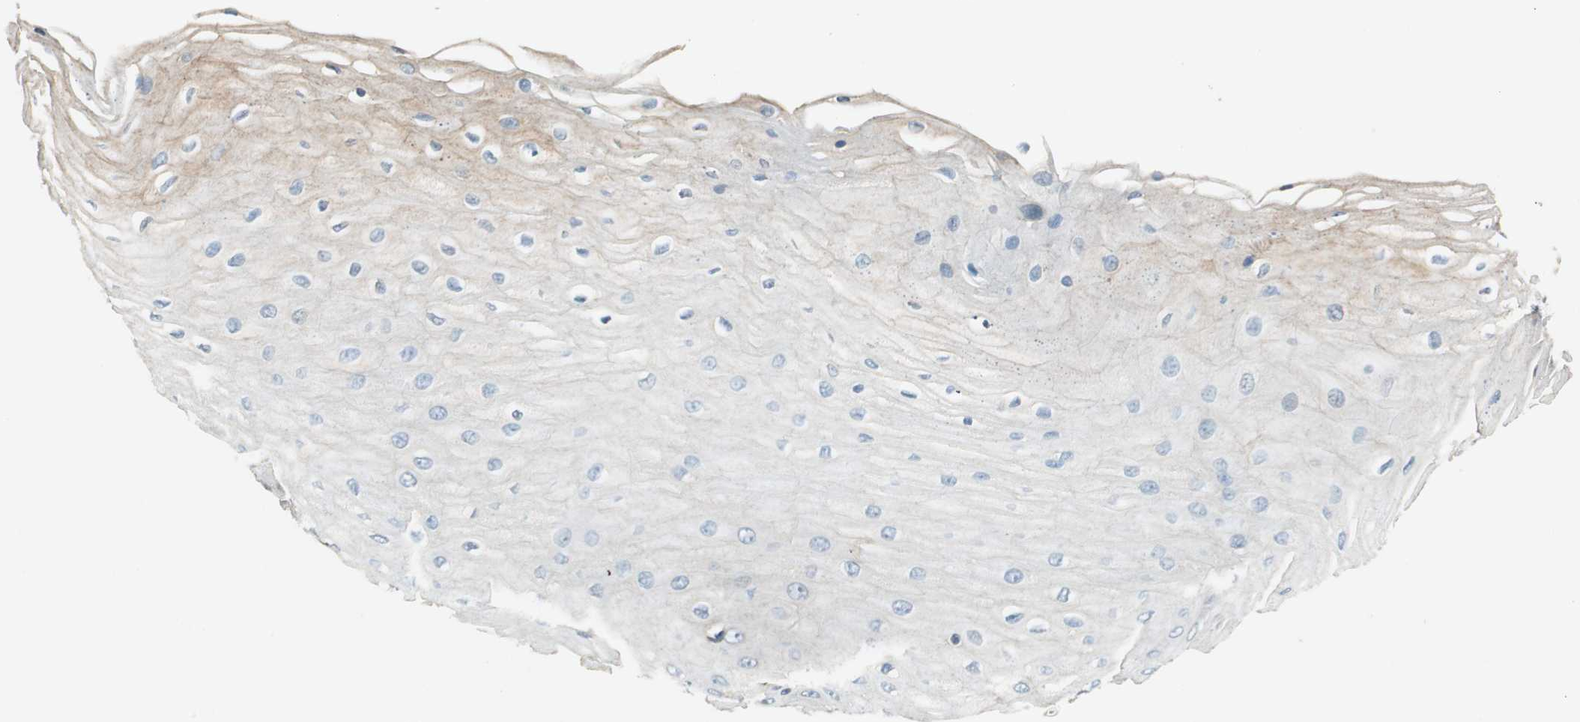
{"staining": {"intensity": "weak", "quantity": "<25%", "location": "cytoplasmic/membranous"}, "tissue": "esophagus", "cell_type": "Squamous epithelial cells", "image_type": "normal", "snomed": [{"axis": "morphology", "description": "Normal tissue, NOS"}, {"axis": "morphology", "description": "Squamous cell carcinoma, NOS"}, {"axis": "topography", "description": "Esophagus"}], "caption": "High magnification brightfield microscopy of normal esophagus stained with DAB (3,3'-diaminobenzidine) (brown) and counterstained with hematoxylin (blue): squamous epithelial cells show no significant expression.", "gene": "NKAIN1", "patient": {"sex": "male", "age": 65}}